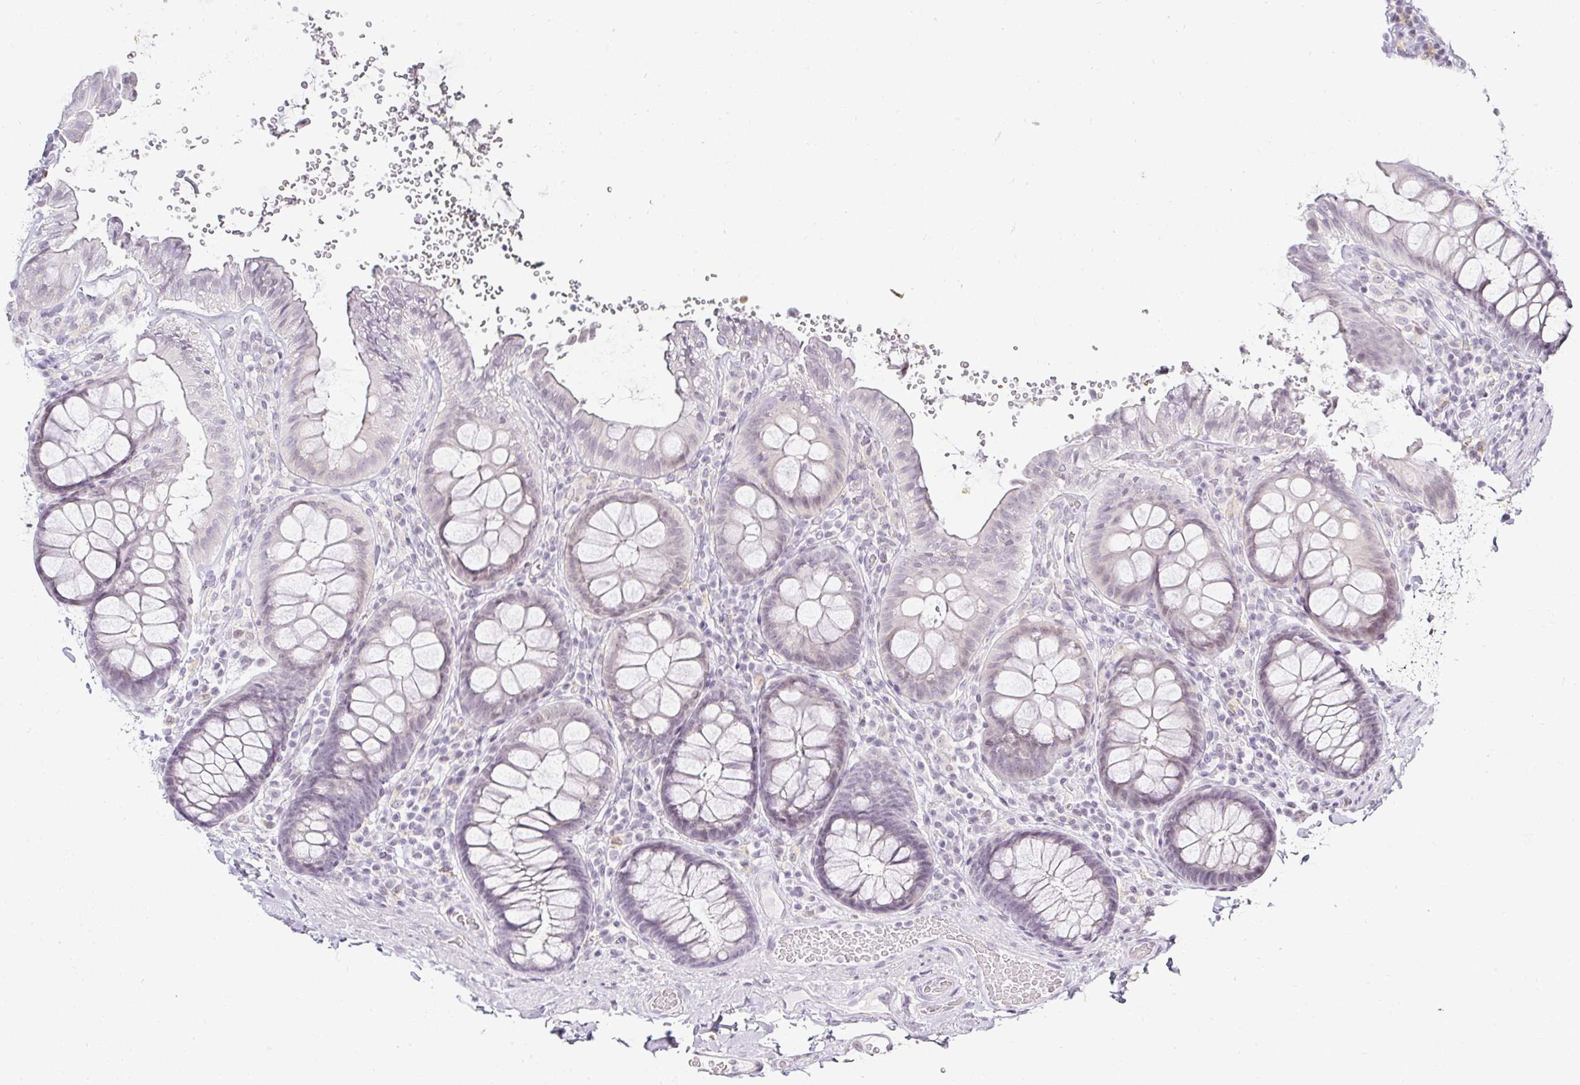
{"staining": {"intensity": "negative", "quantity": "none", "location": "none"}, "tissue": "colon", "cell_type": "Endothelial cells", "image_type": "normal", "snomed": [{"axis": "morphology", "description": "Normal tissue, NOS"}, {"axis": "topography", "description": "Colon"}], "caption": "This image is of unremarkable colon stained with immunohistochemistry to label a protein in brown with the nuclei are counter-stained blue. There is no positivity in endothelial cells. The staining is performed using DAB (3,3'-diaminobenzidine) brown chromogen with nuclei counter-stained in using hematoxylin.", "gene": "ACAN", "patient": {"sex": "male", "age": 84}}